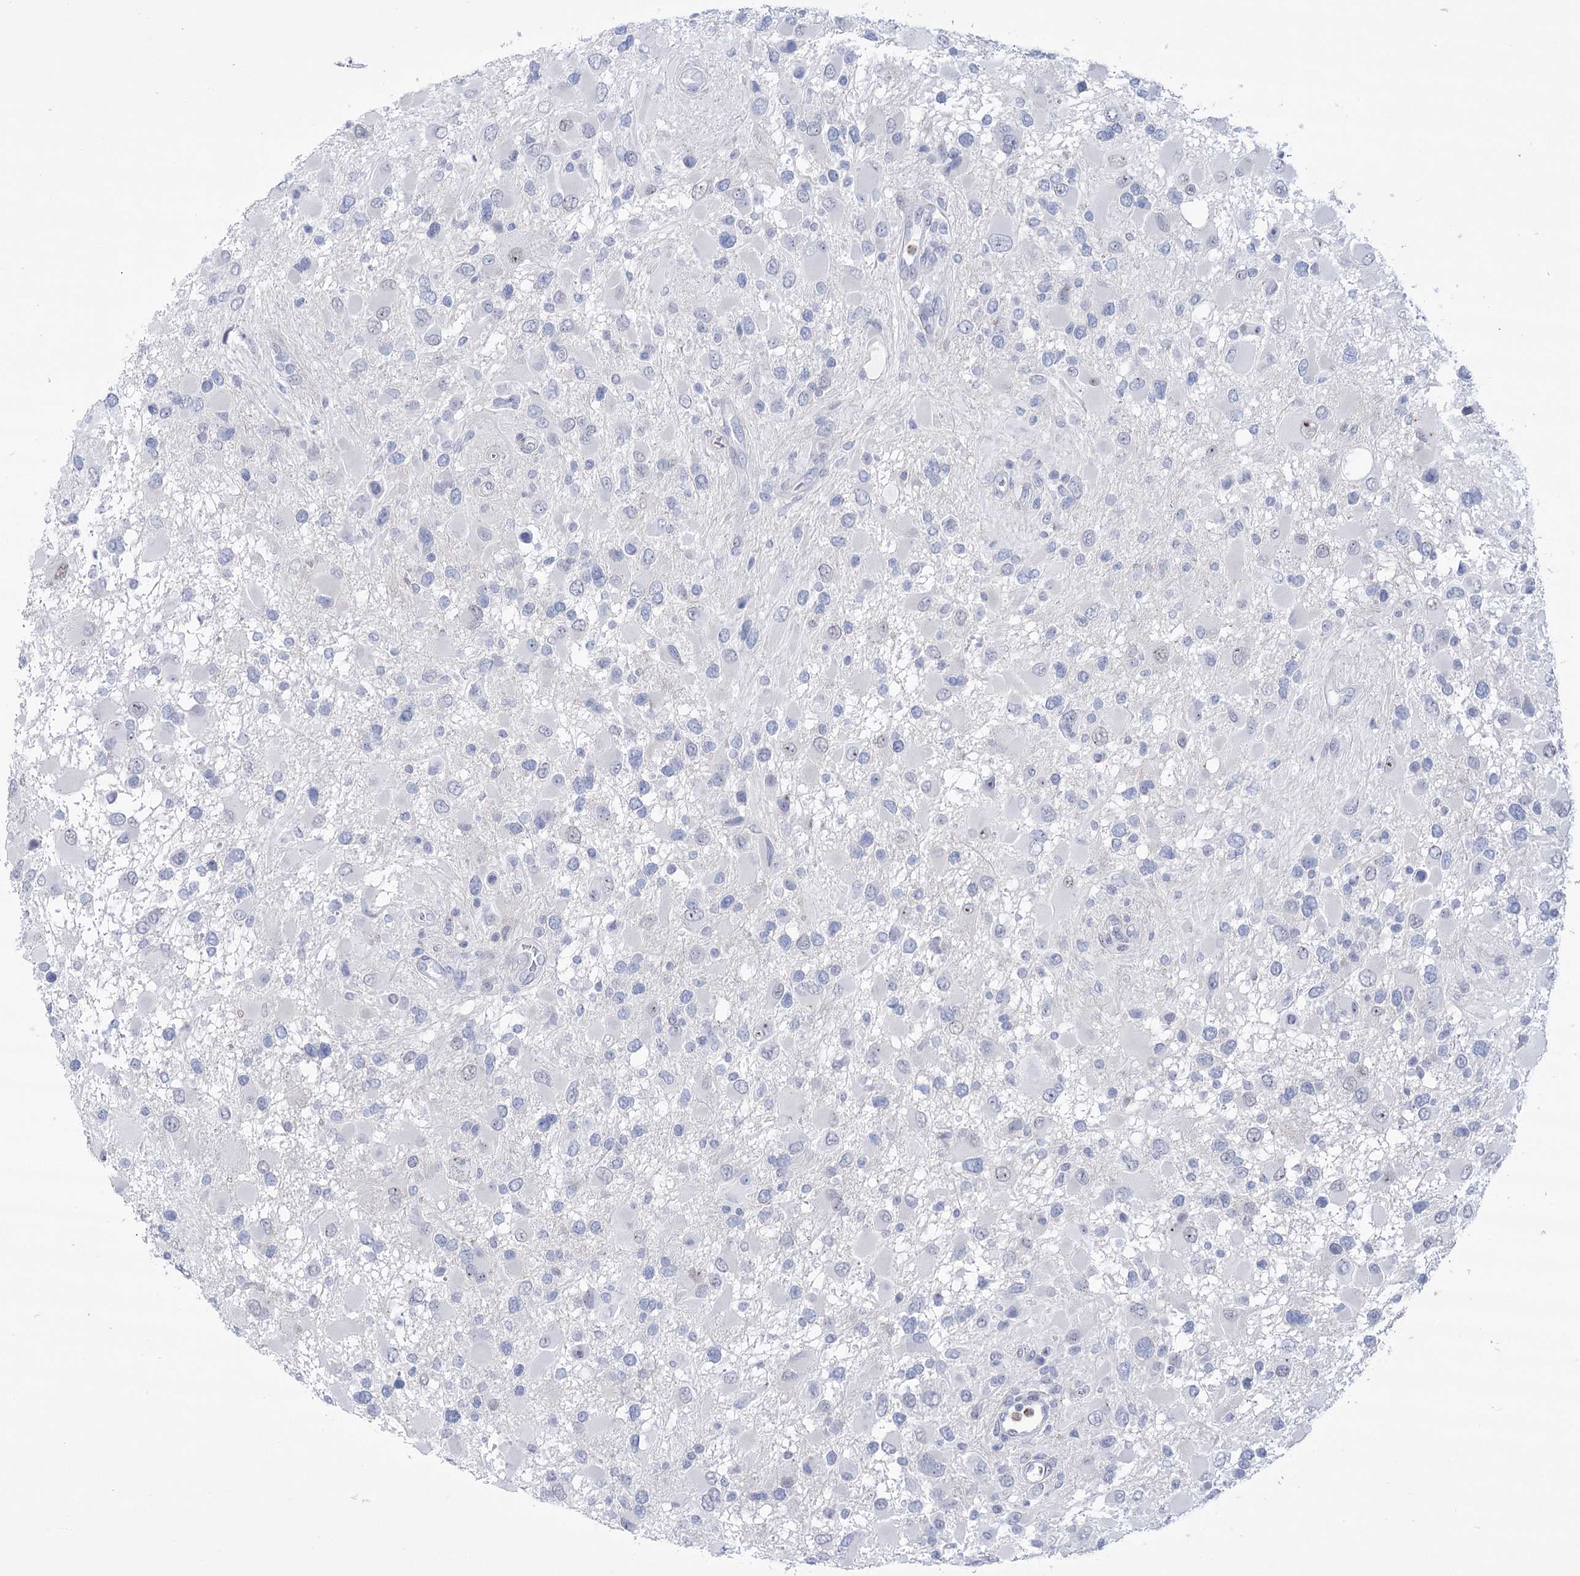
{"staining": {"intensity": "negative", "quantity": "none", "location": "none"}, "tissue": "glioma", "cell_type": "Tumor cells", "image_type": "cancer", "snomed": [{"axis": "morphology", "description": "Glioma, malignant, High grade"}, {"axis": "topography", "description": "Brain"}], "caption": "Histopathology image shows no significant protein staining in tumor cells of glioma.", "gene": "HORMAD1", "patient": {"sex": "male", "age": 53}}